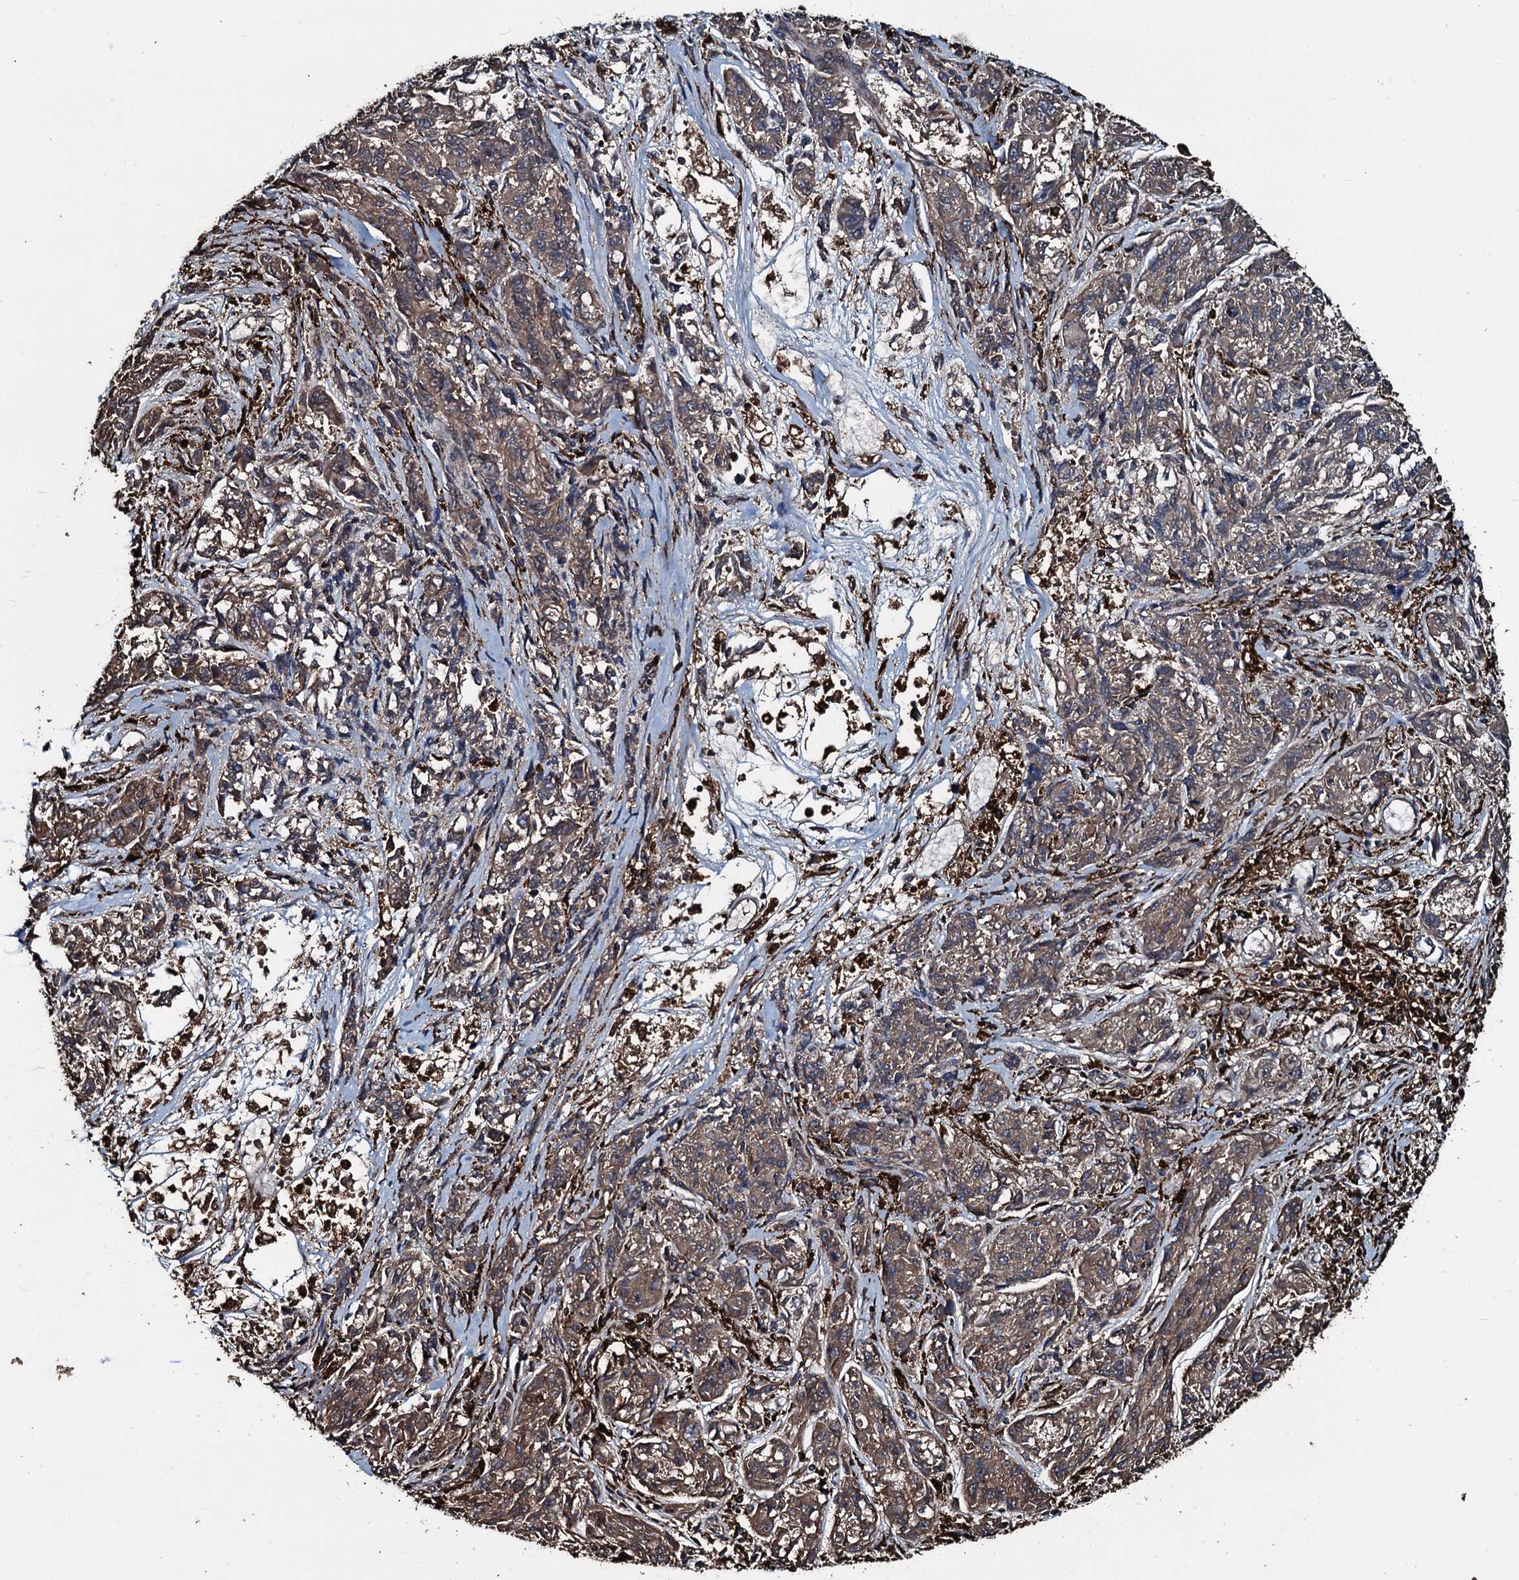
{"staining": {"intensity": "moderate", "quantity": ">75%", "location": "cytoplasmic/membranous"}, "tissue": "melanoma", "cell_type": "Tumor cells", "image_type": "cancer", "snomed": [{"axis": "morphology", "description": "Malignant melanoma, NOS"}, {"axis": "topography", "description": "Skin"}], "caption": "Immunohistochemistry photomicrograph of neoplastic tissue: malignant melanoma stained using immunohistochemistry shows medium levels of moderate protein expression localized specifically in the cytoplasmic/membranous of tumor cells, appearing as a cytoplasmic/membranous brown color.", "gene": "TPGS2", "patient": {"sex": "male", "age": 53}}